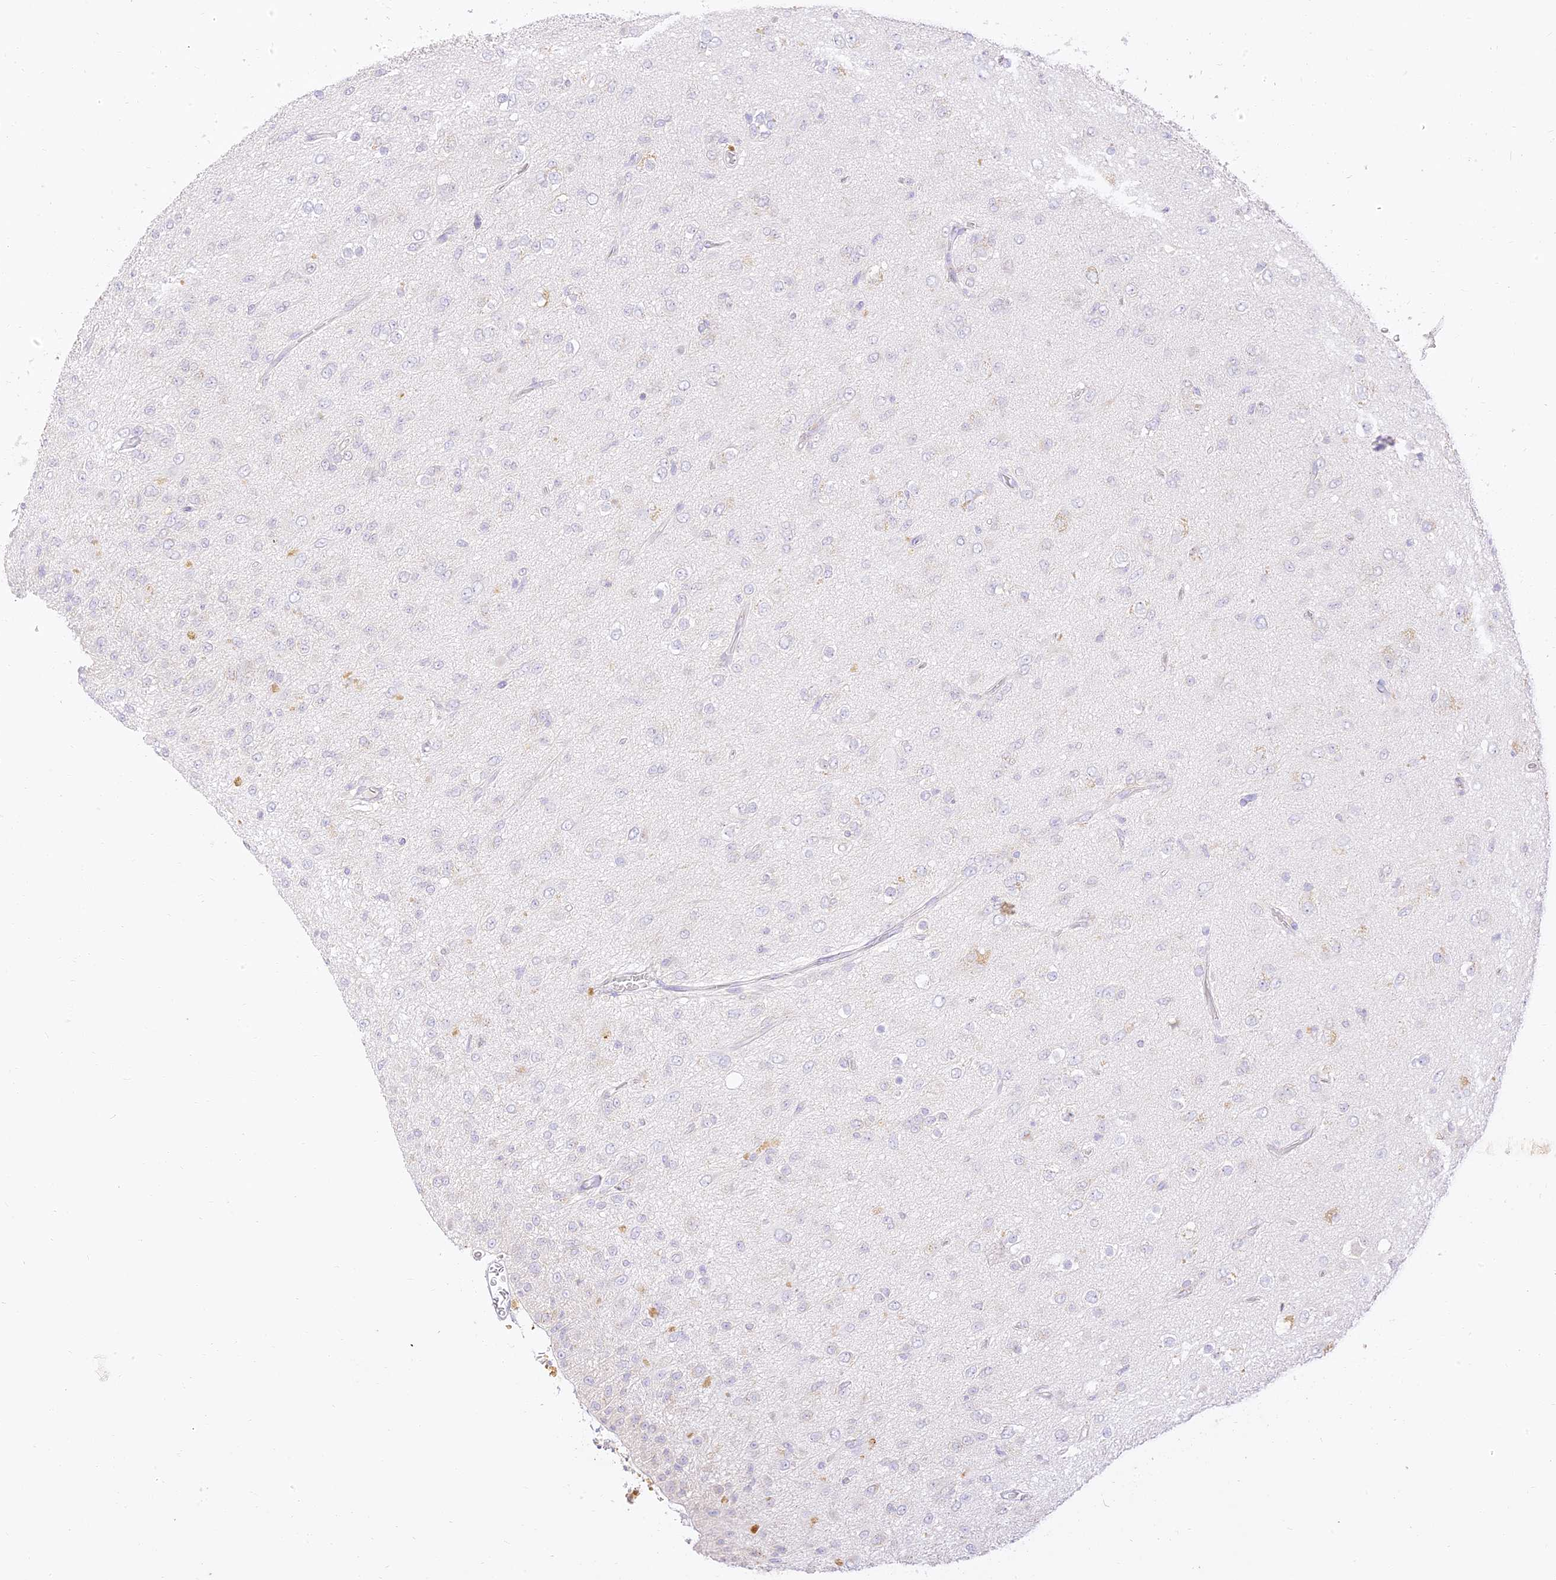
{"staining": {"intensity": "negative", "quantity": "none", "location": "none"}, "tissue": "glioma", "cell_type": "Tumor cells", "image_type": "cancer", "snomed": [{"axis": "morphology", "description": "Glioma, malignant, Low grade"}, {"axis": "topography", "description": "Brain"}], "caption": "Glioma was stained to show a protein in brown. There is no significant positivity in tumor cells.", "gene": "SEC13", "patient": {"sex": "male", "age": 65}}